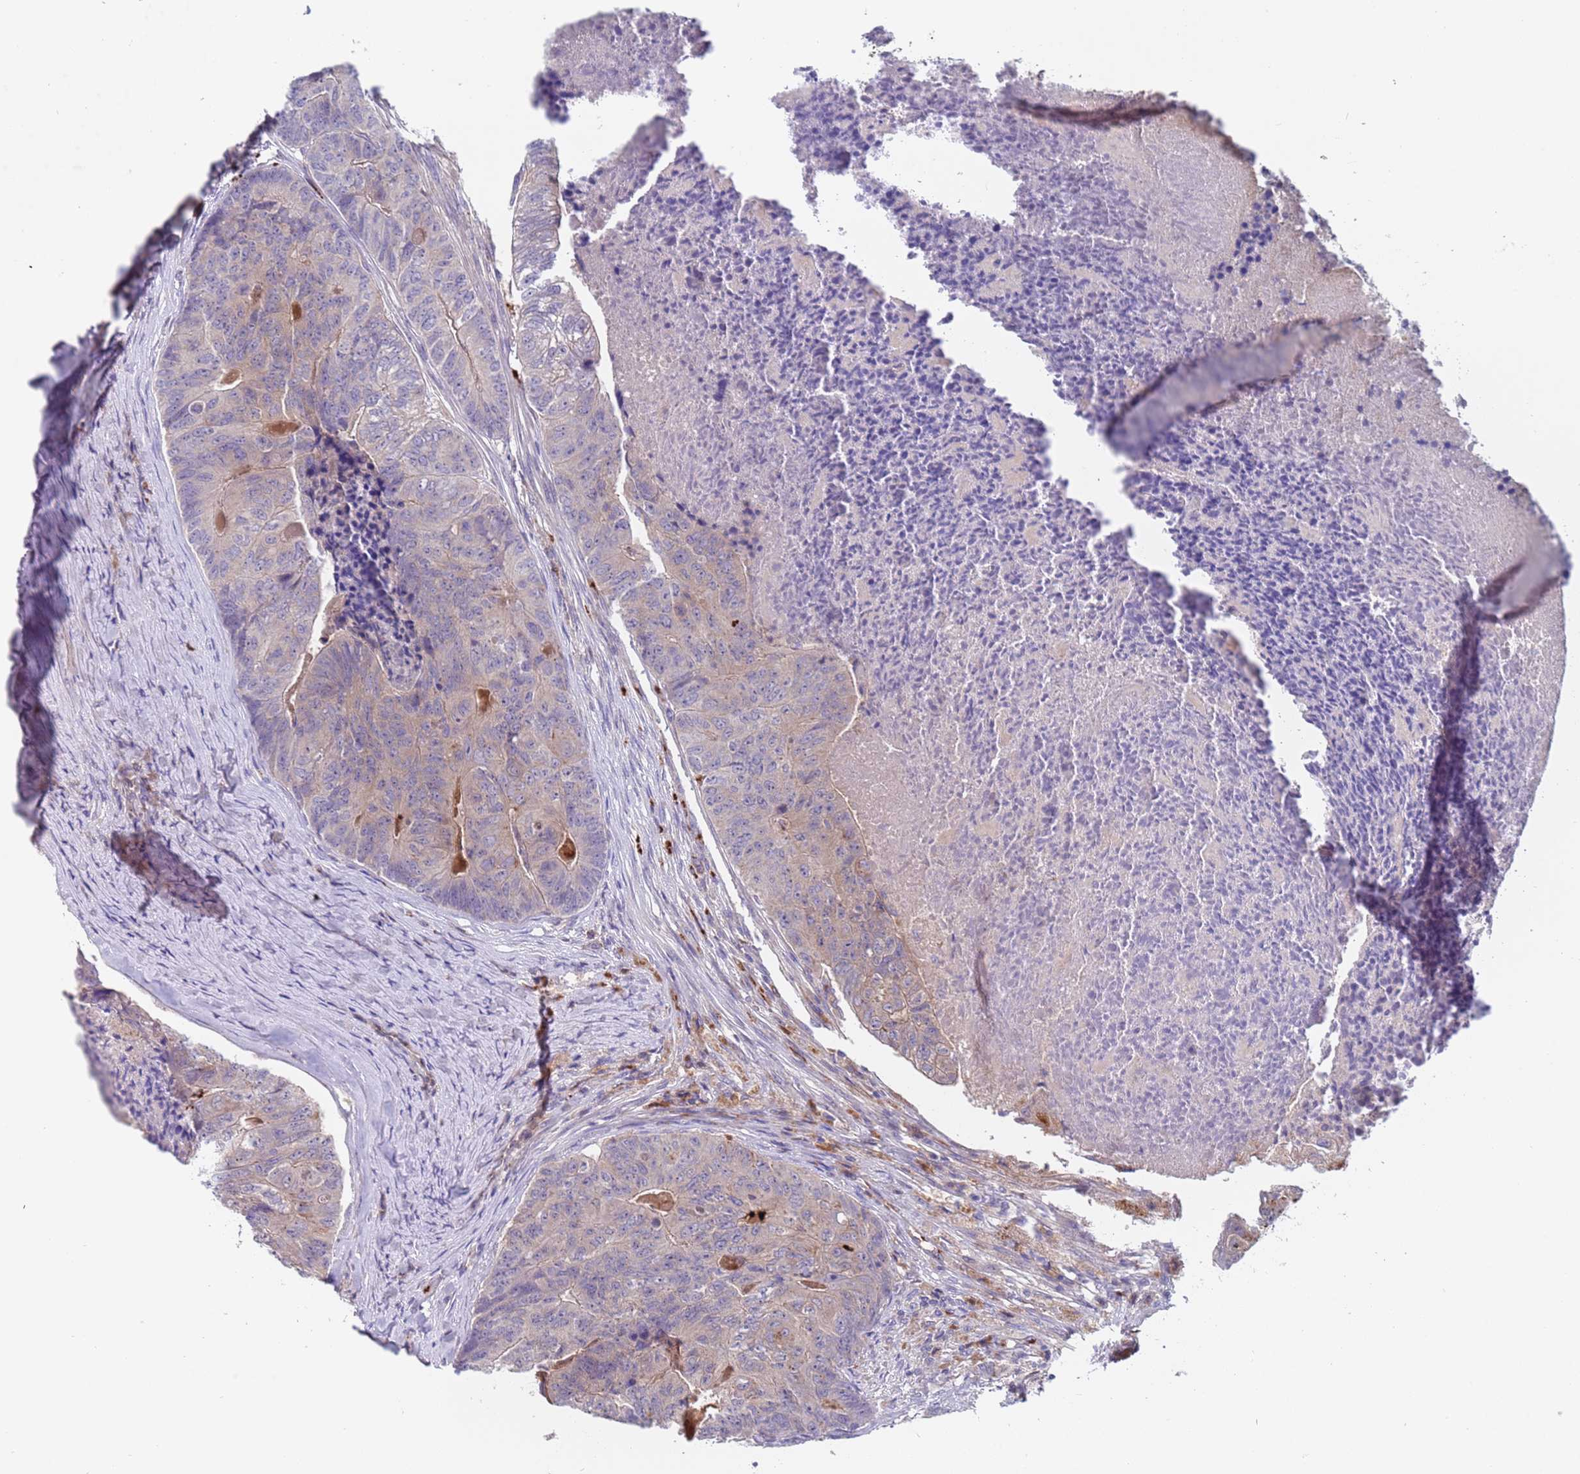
{"staining": {"intensity": "negative", "quantity": "none", "location": "none"}, "tissue": "colorectal cancer", "cell_type": "Tumor cells", "image_type": "cancer", "snomed": [{"axis": "morphology", "description": "Adenocarcinoma, NOS"}, {"axis": "topography", "description": "Colon"}], "caption": "An image of colorectal cancer (adenocarcinoma) stained for a protein reveals no brown staining in tumor cells. (DAB IHC with hematoxylin counter stain).", "gene": "ZNF248", "patient": {"sex": "female", "age": 67}}